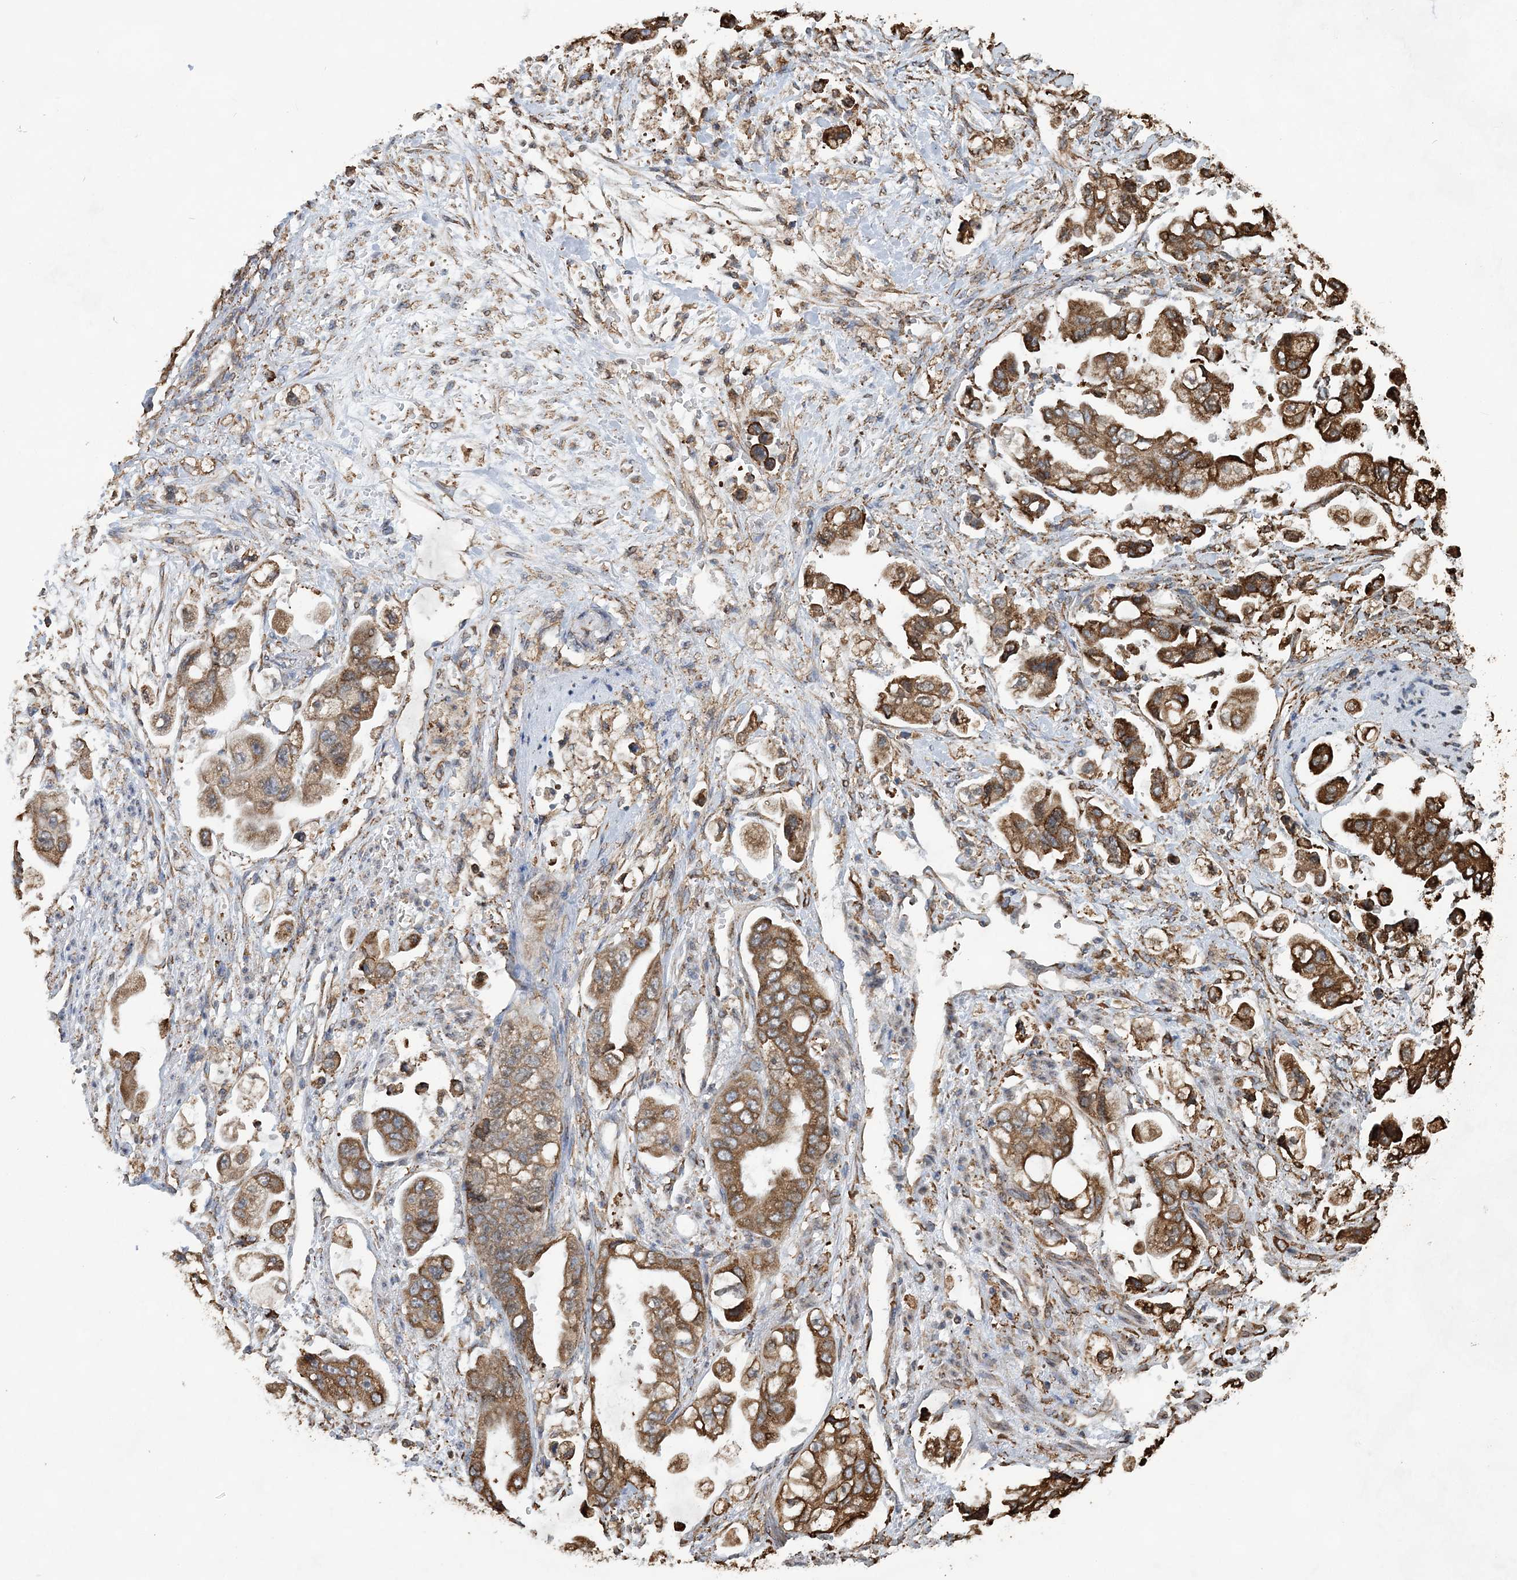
{"staining": {"intensity": "moderate", "quantity": ">75%", "location": "cytoplasmic/membranous"}, "tissue": "stomach cancer", "cell_type": "Tumor cells", "image_type": "cancer", "snomed": [{"axis": "morphology", "description": "Adenocarcinoma, NOS"}, {"axis": "topography", "description": "Stomach"}], "caption": "Stomach cancer (adenocarcinoma) tissue demonstrates moderate cytoplasmic/membranous staining in about >75% of tumor cells, visualized by immunohistochemistry.", "gene": "WDR12", "patient": {"sex": "male", "age": 62}}